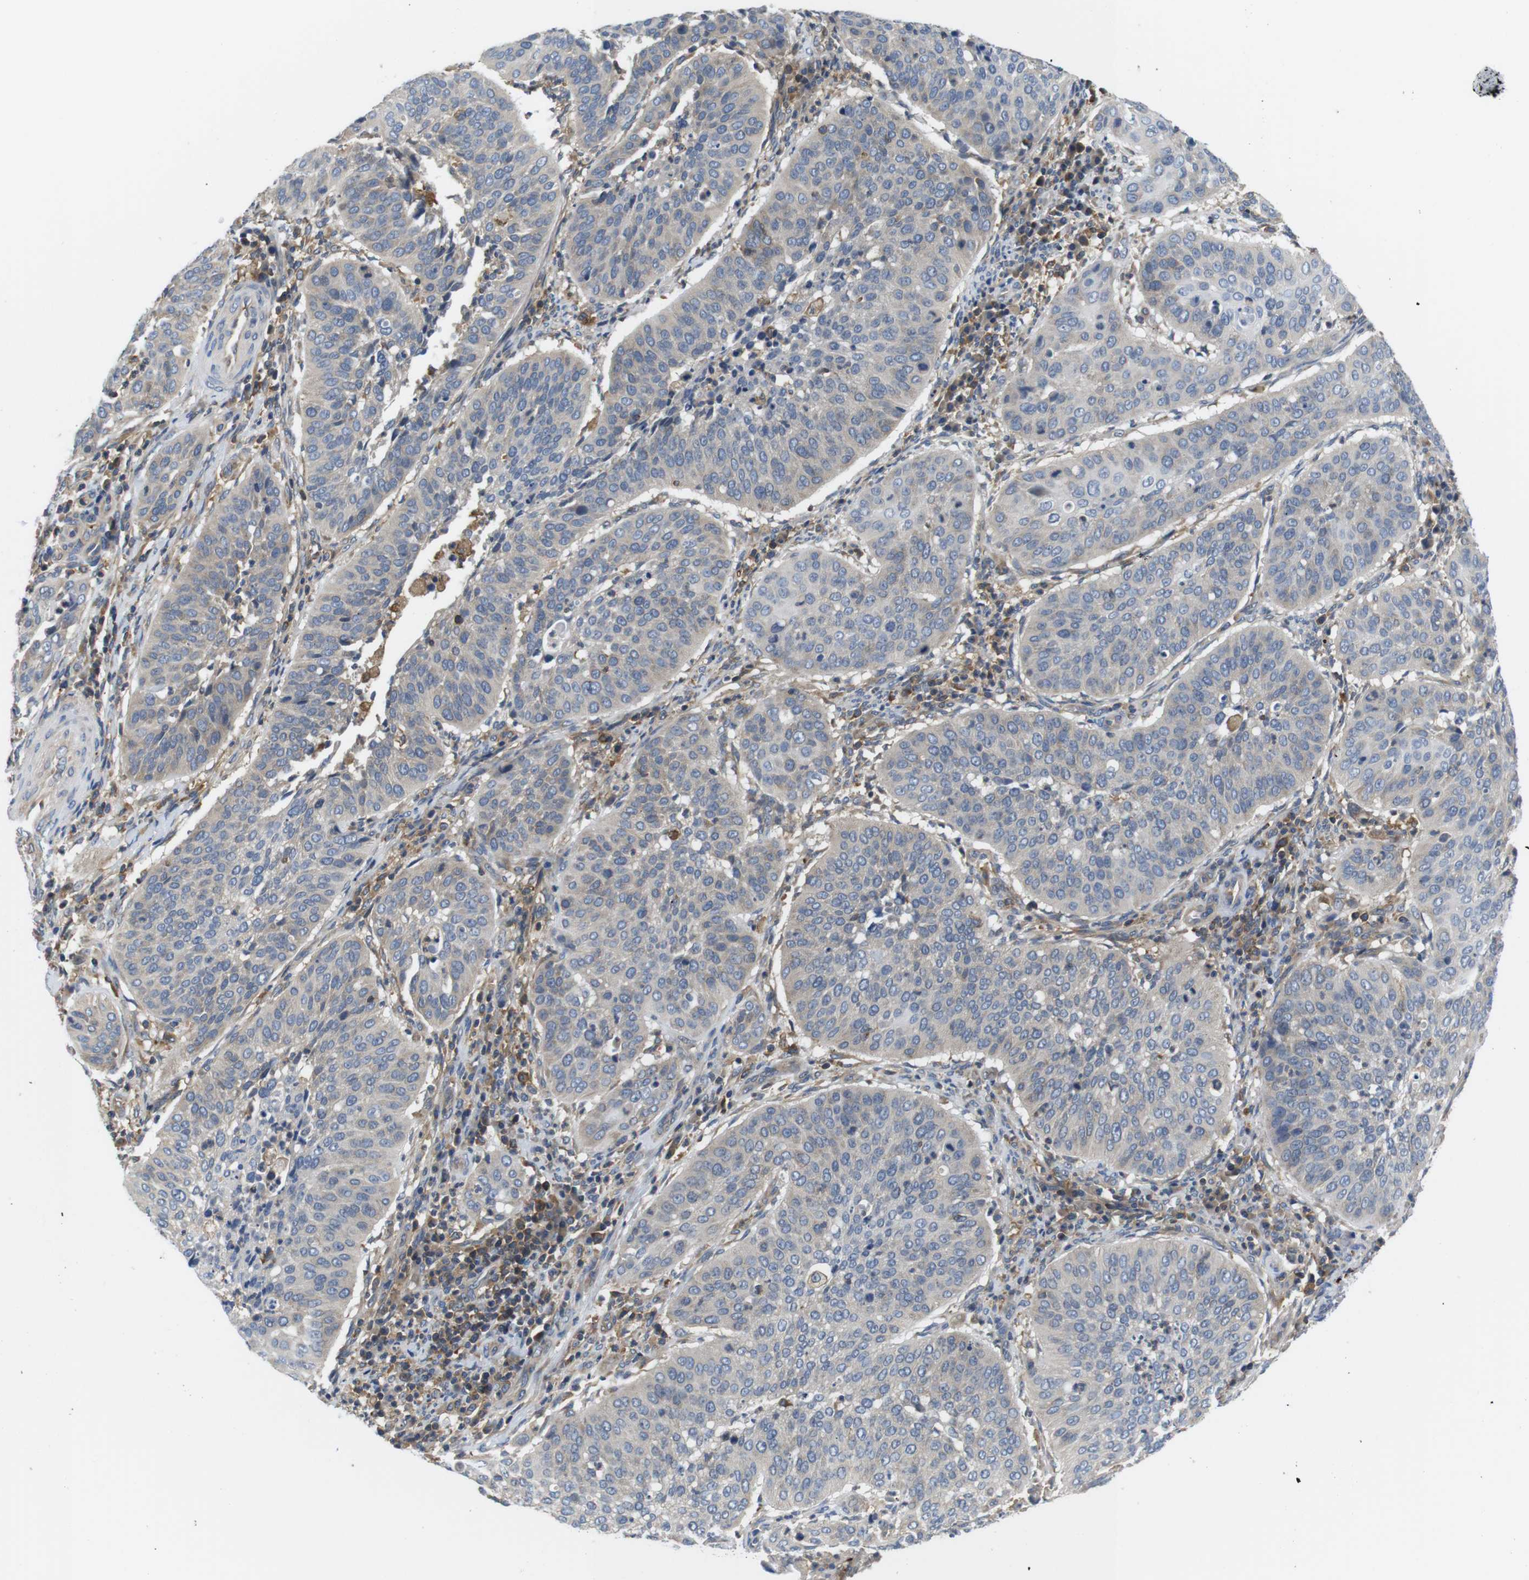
{"staining": {"intensity": "negative", "quantity": "none", "location": "none"}, "tissue": "cervical cancer", "cell_type": "Tumor cells", "image_type": "cancer", "snomed": [{"axis": "morphology", "description": "Normal tissue, NOS"}, {"axis": "morphology", "description": "Squamous cell carcinoma, NOS"}, {"axis": "topography", "description": "Cervix"}], "caption": "The micrograph displays no staining of tumor cells in cervical cancer.", "gene": "HERPUD2", "patient": {"sex": "female", "age": 39}}